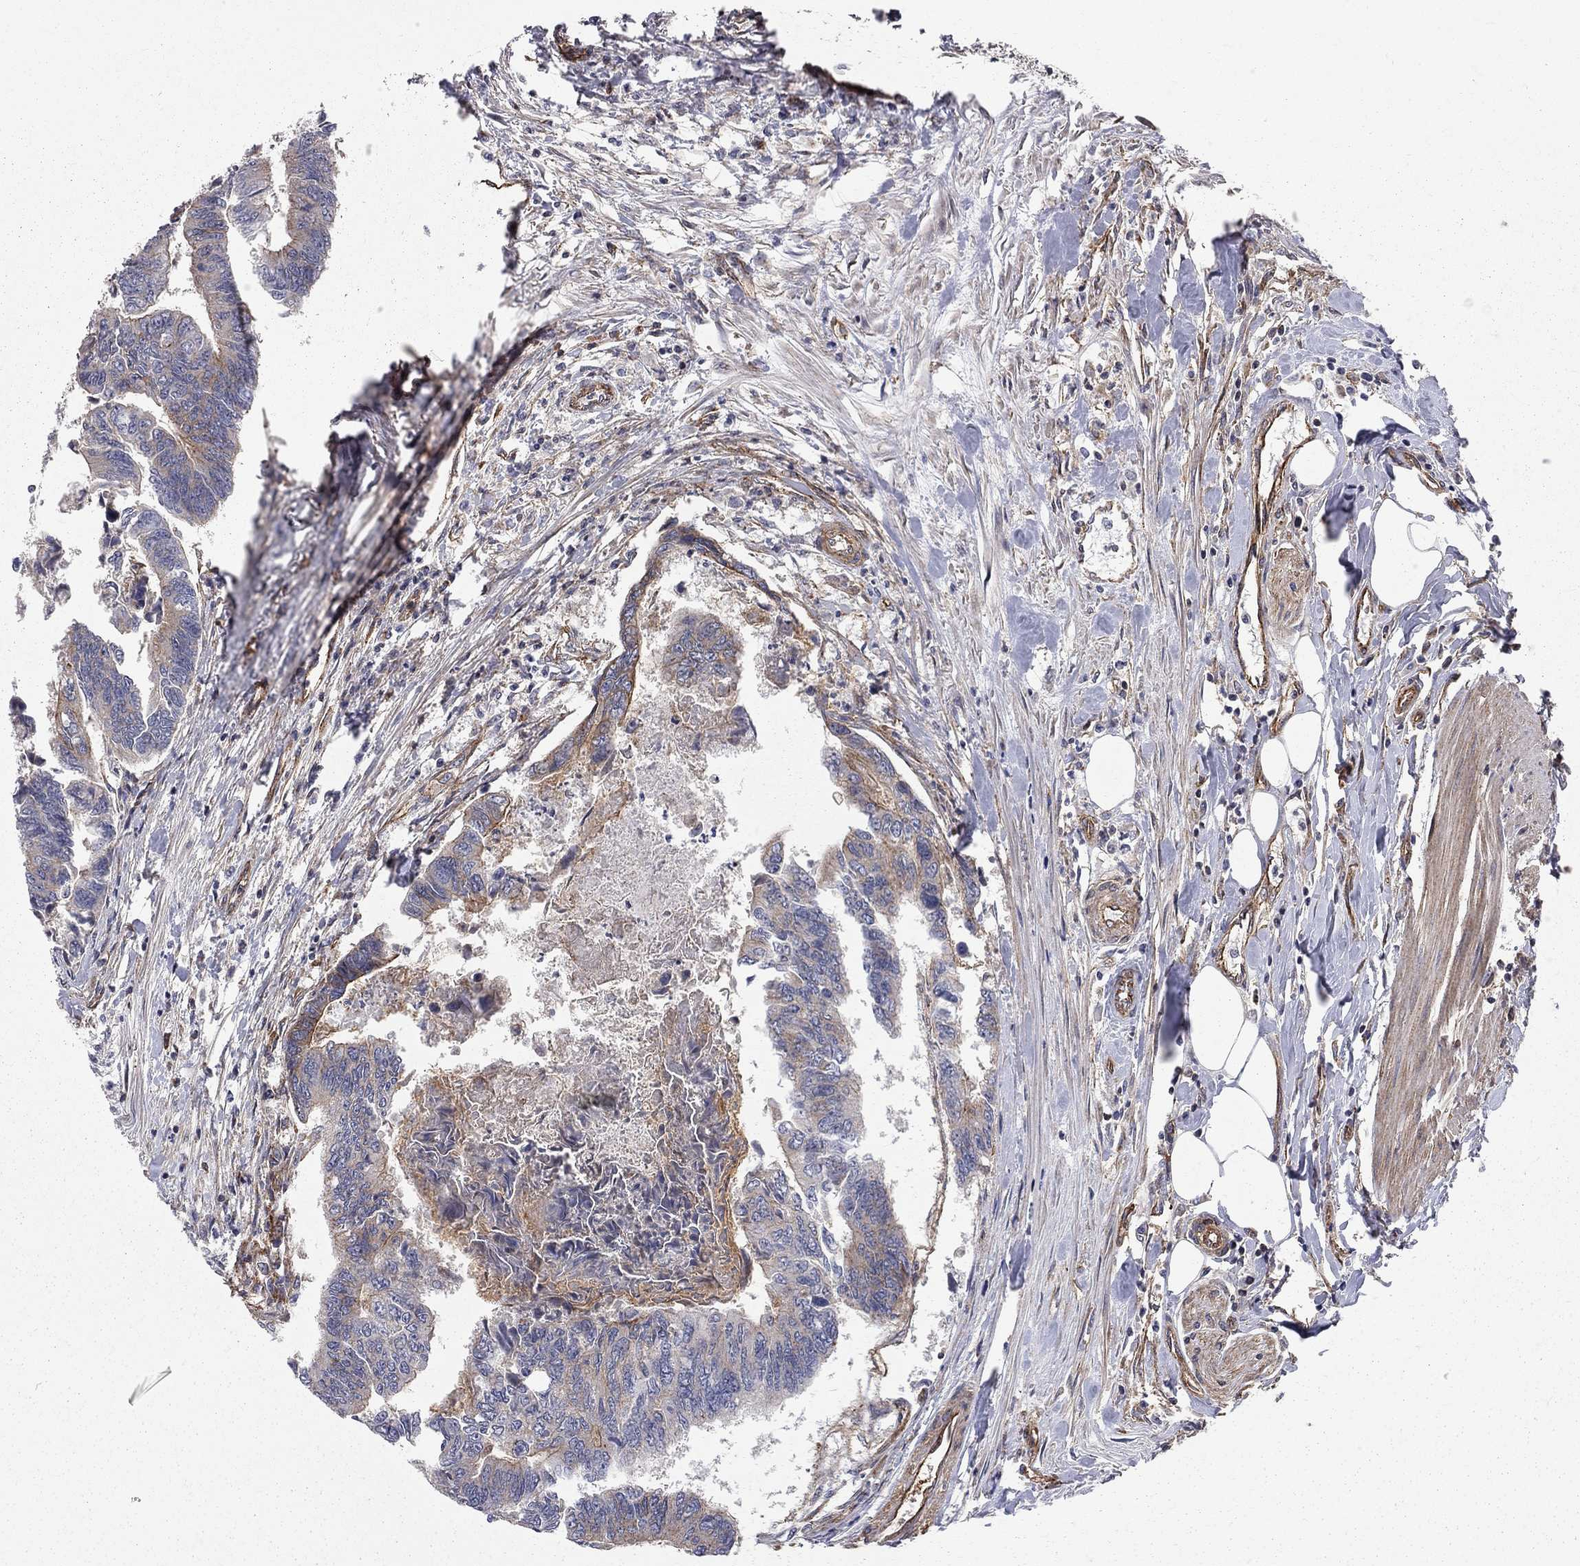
{"staining": {"intensity": "moderate", "quantity": "25%-75%", "location": "cytoplasmic/membranous"}, "tissue": "colorectal cancer", "cell_type": "Tumor cells", "image_type": "cancer", "snomed": [{"axis": "morphology", "description": "Adenocarcinoma, NOS"}, {"axis": "topography", "description": "Colon"}], "caption": "The micrograph reveals immunohistochemical staining of adenocarcinoma (colorectal). There is moderate cytoplasmic/membranous expression is identified in about 25%-75% of tumor cells. The protein is shown in brown color, while the nuclei are stained blue.", "gene": "RASEF", "patient": {"sex": "female", "age": 65}}